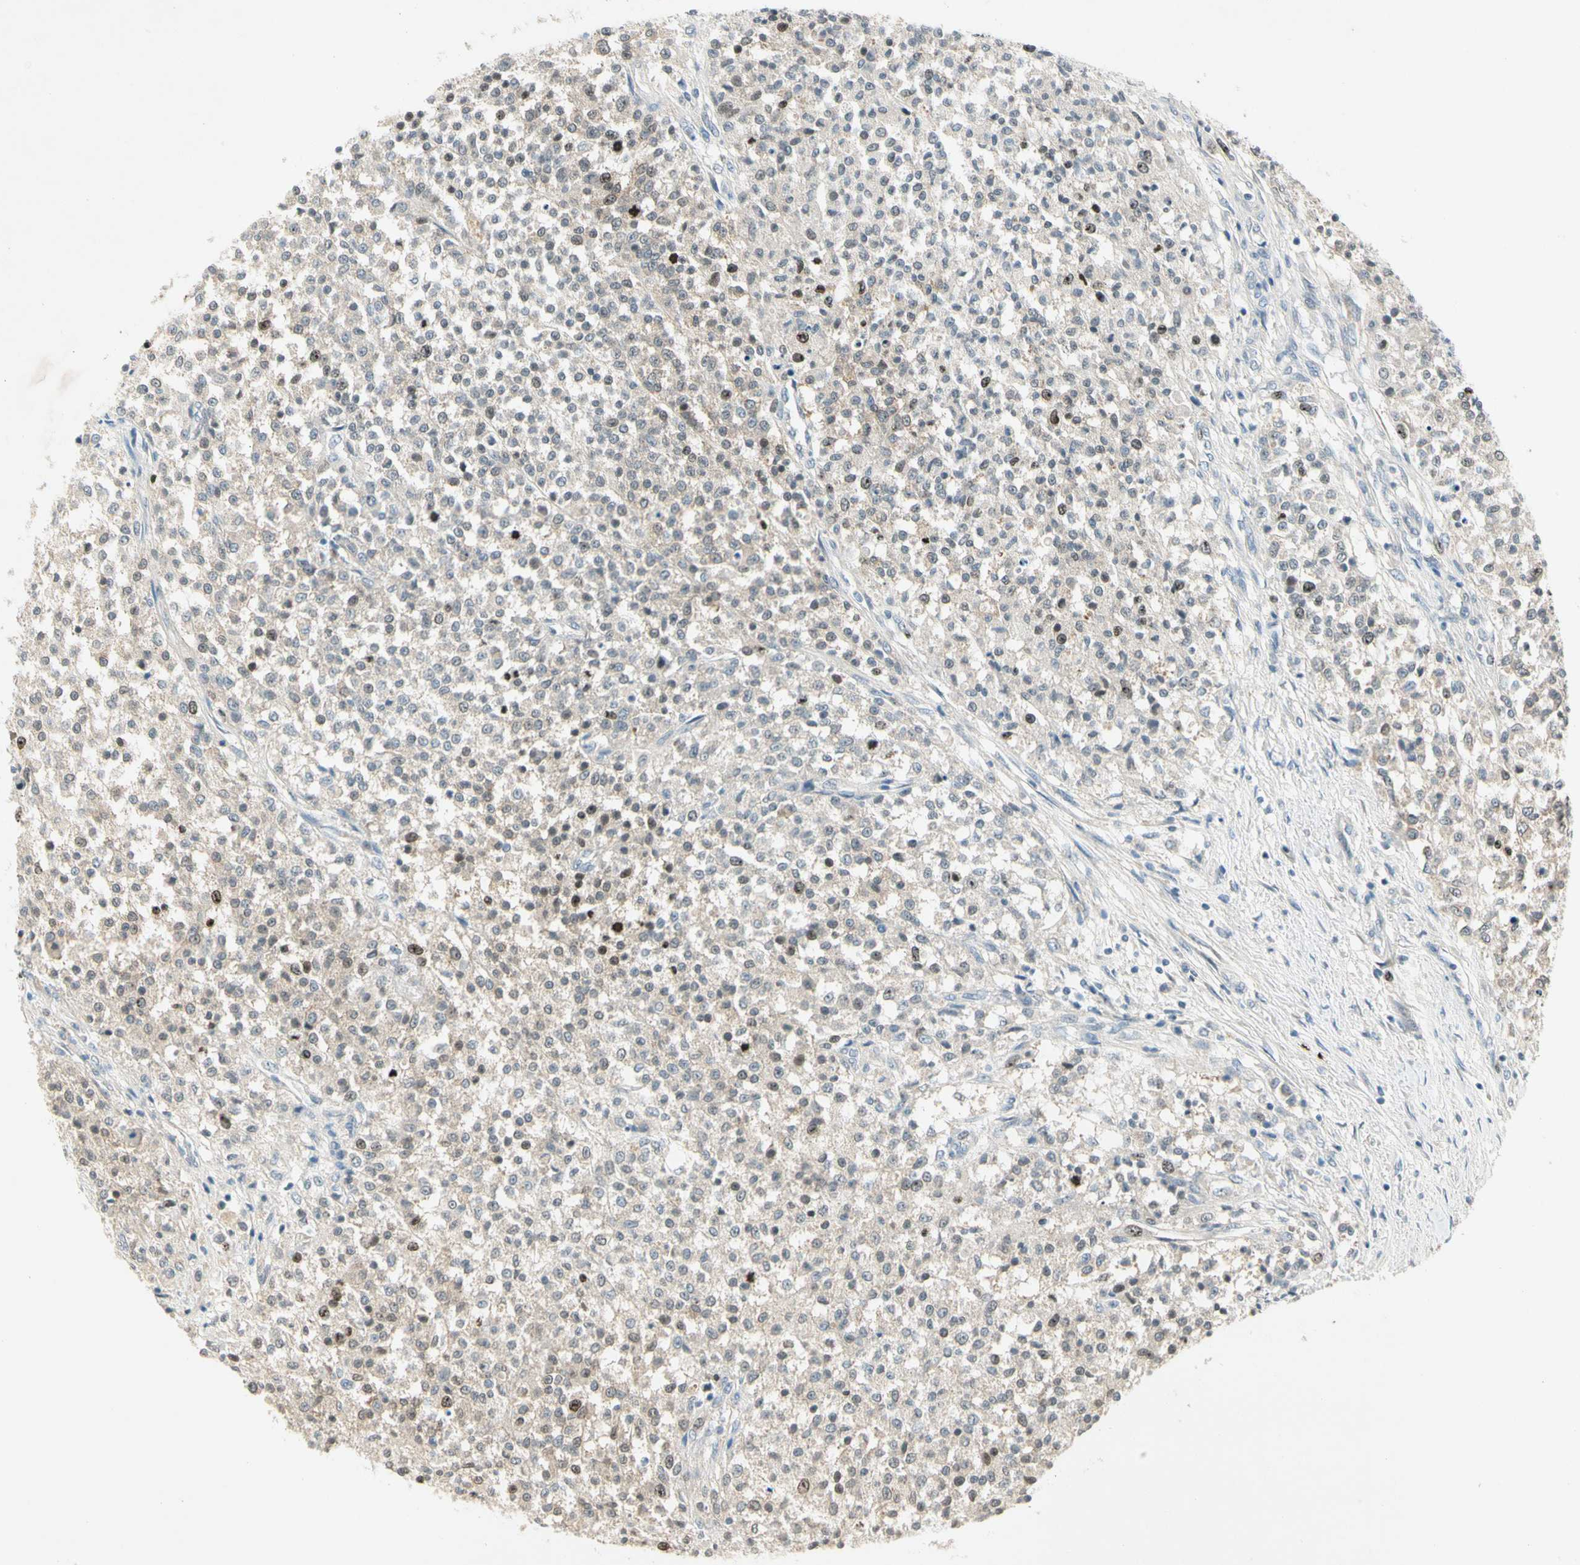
{"staining": {"intensity": "strong", "quantity": "<25%", "location": "nuclear"}, "tissue": "testis cancer", "cell_type": "Tumor cells", "image_type": "cancer", "snomed": [{"axis": "morphology", "description": "Seminoma, NOS"}, {"axis": "topography", "description": "Testis"}], "caption": "An immunohistochemistry (IHC) micrograph of tumor tissue is shown. Protein staining in brown shows strong nuclear positivity in testis seminoma within tumor cells. The protein is stained brown, and the nuclei are stained in blue (DAB (3,3'-diaminobenzidine) IHC with brightfield microscopy, high magnification).", "gene": "PITX1", "patient": {"sex": "male", "age": 59}}